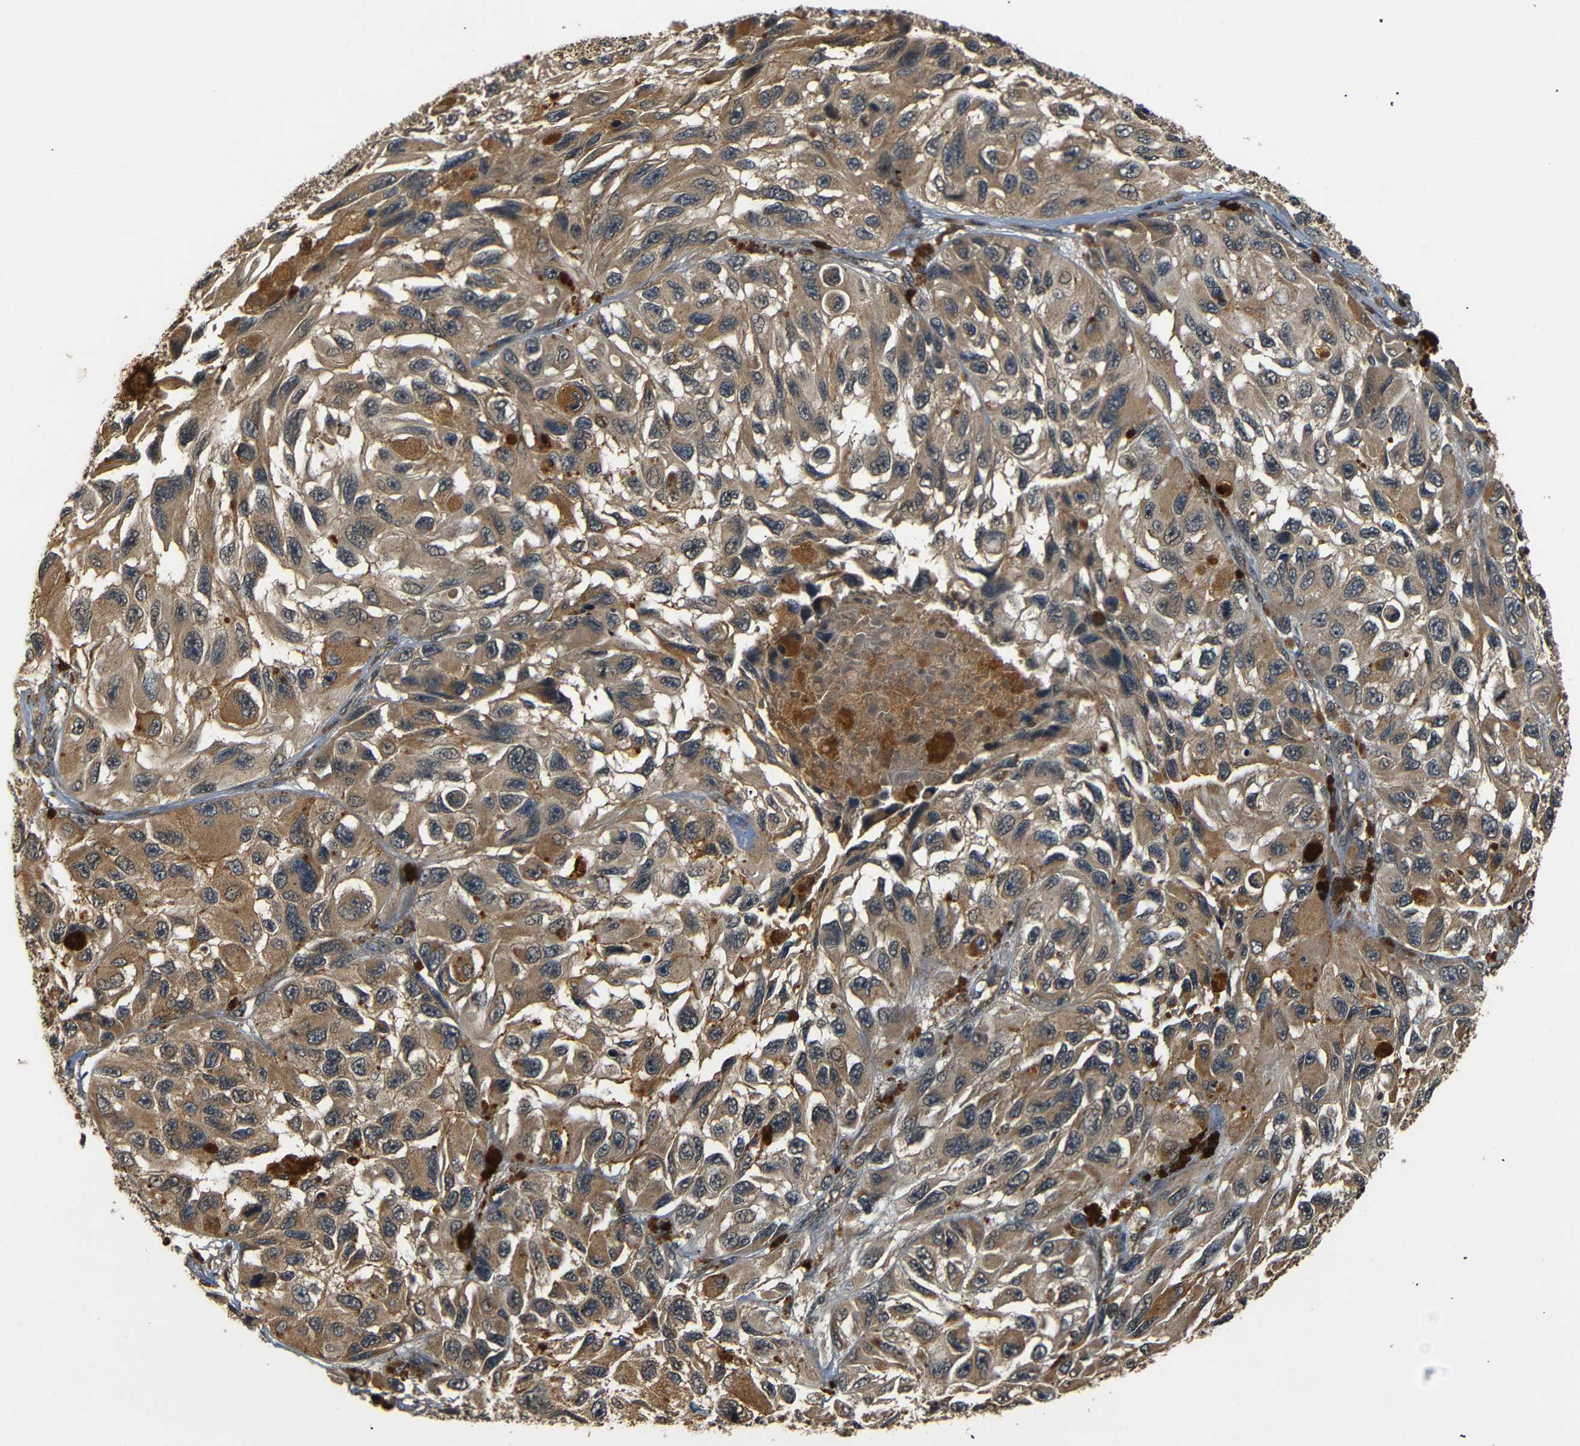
{"staining": {"intensity": "moderate", "quantity": ">75%", "location": "cytoplasmic/membranous"}, "tissue": "melanoma", "cell_type": "Tumor cells", "image_type": "cancer", "snomed": [{"axis": "morphology", "description": "Malignant melanoma, NOS"}, {"axis": "topography", "description": "Skin"}], "caption": "Immunohistochemistry (IHC) of melanoma demonstrates medium levels of moderate cytoplasmic/membranous staining in approximately >75% of tumor cells. (DAB (3,3'-diaminobenzidine) IHC with brightfield microscopy, high magnification).", "gene": "TANK", "patient": {"sex": "female", "age": 73}}